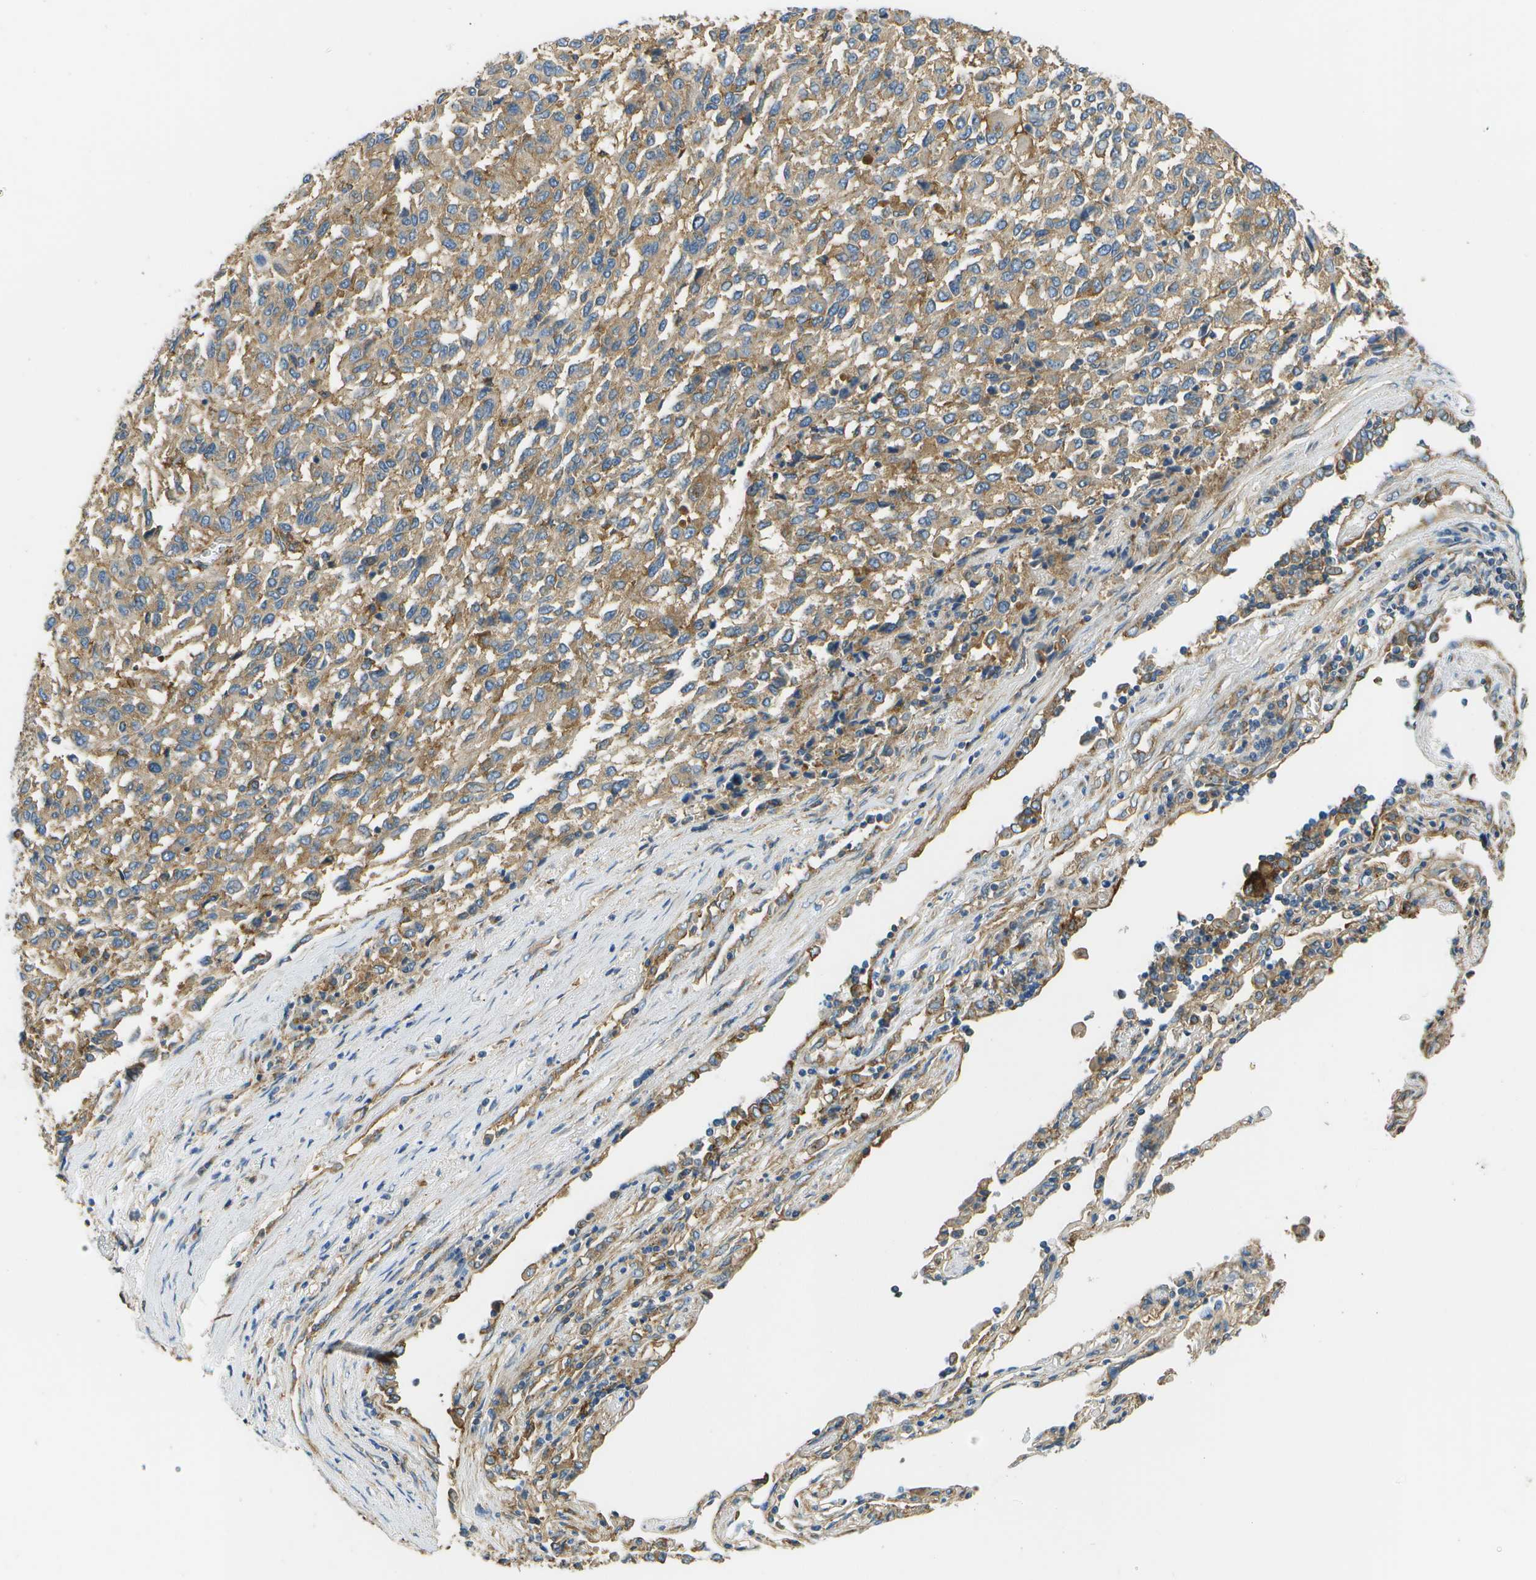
{"staining": {"intensity": "moderate", "quantity": ">75%", "location": "cytoplasmic/membranous"}, "tissue": "melanoma", "cell_type": "Tumor cells", "image_type": "cancer", "snomed": [{"axis": "morphology", "description": "Malignant melanoma, Metastatic site"}, {"axis": "topography", "description": "Lung"}], "caption": "IHC micrograph of melanoma stained for a protein (brown), which displays medium levels of moderate cytoplasmic/membranous positivity in about >75% of tumor cells.", "gene": "CLTC", "patient": {"sex": "male", "age": 64}}